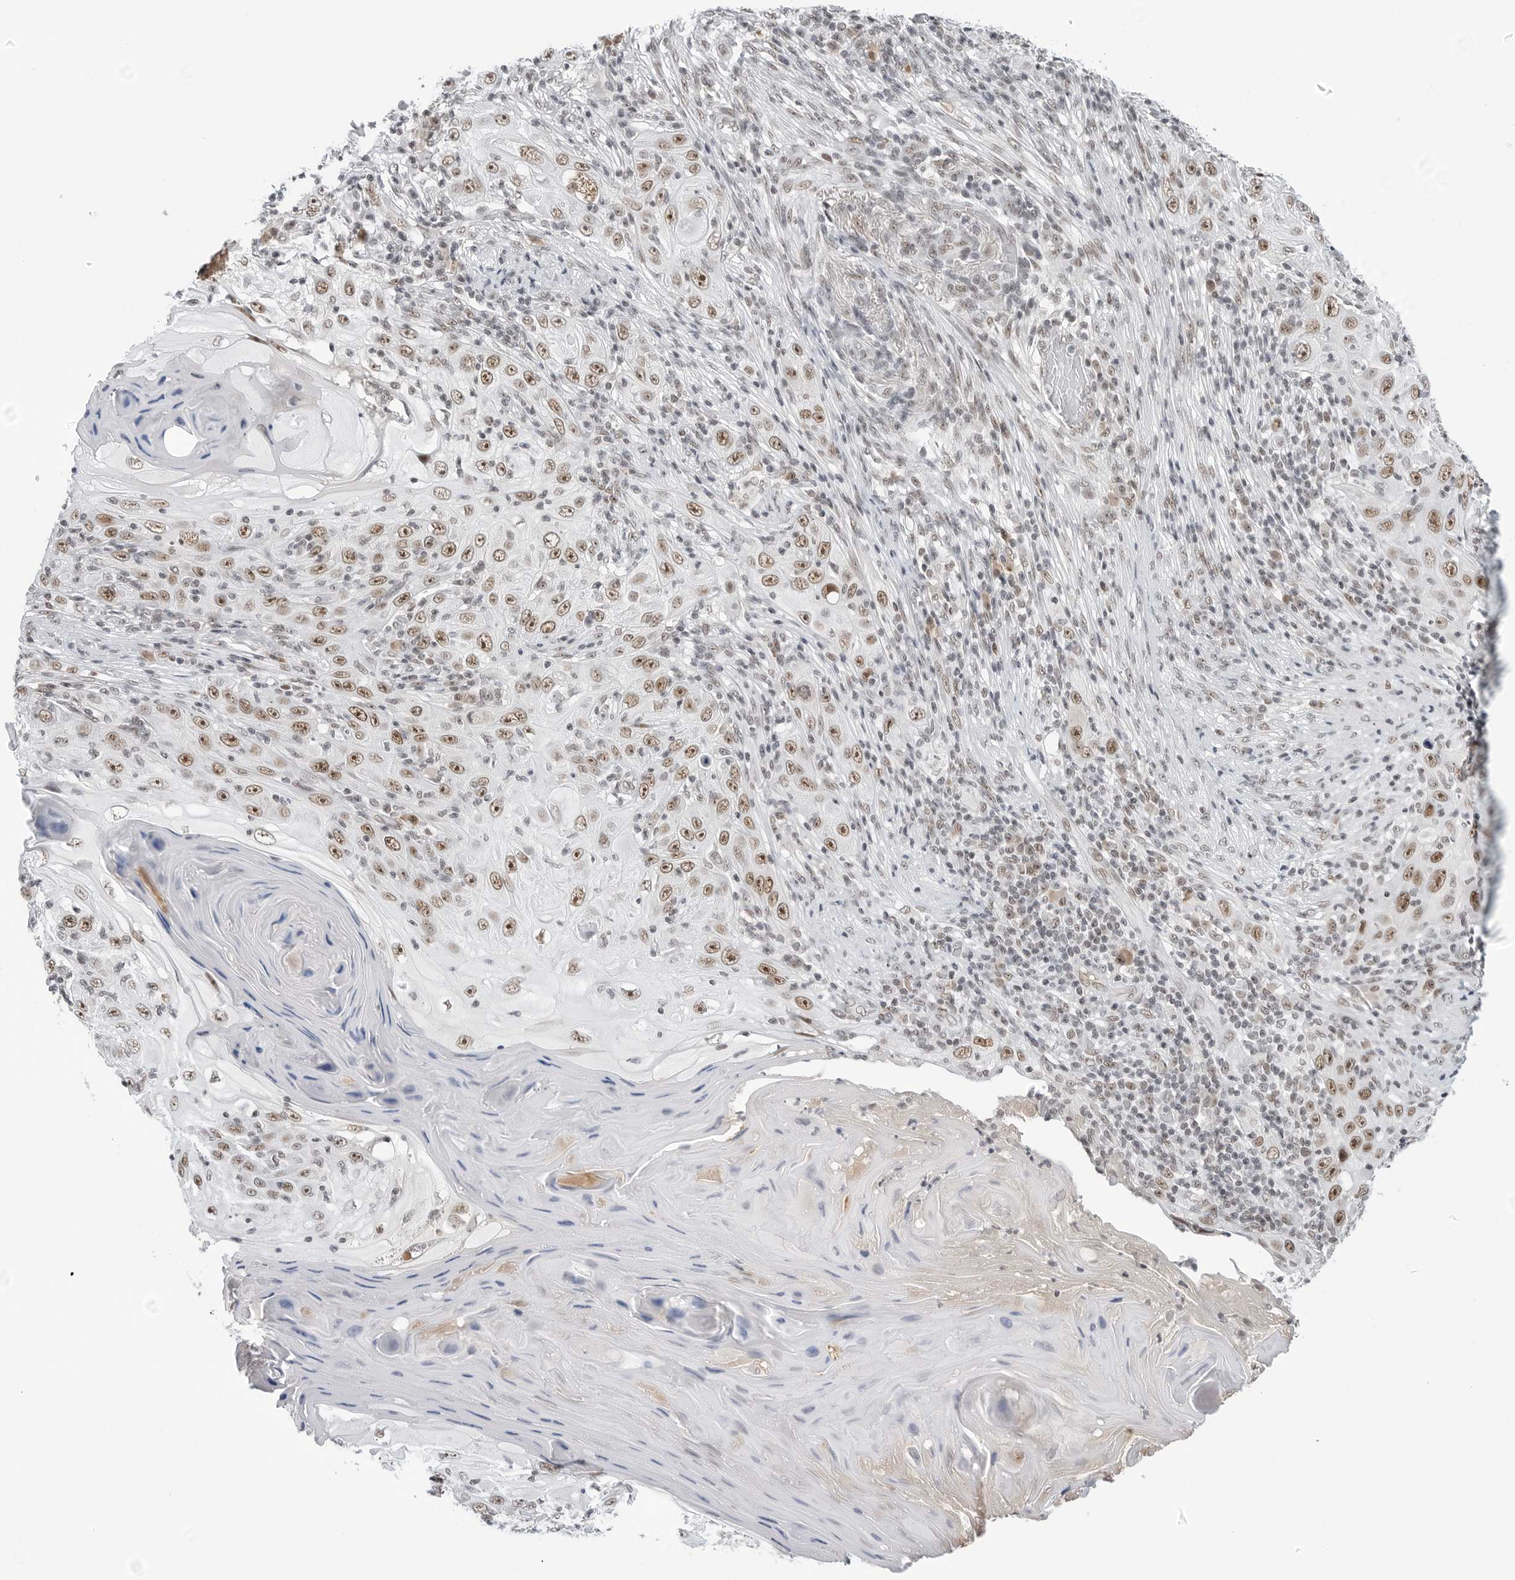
{"staining": {"intensity": "moderate", "quantity": ">75%", "location": "nuclear"}, "tissue": "skin cancer", "cell_type": "Tumor cells", "image_type": "cancer", "snomed": [{"axis": "morphology", "description": "Squamous cell carcinoma, NOS"}, {"axis": "topography", "description": "Skin"}], "caption": "IHC histopathology image of neoplastic tissue: human skin cancer (squamous cell carcinoma) stained using immunohistochemistry (IHC) demonstrates medium levels of moderate protein expression localized specifically in the nuclear of tumor cells, appearing as a nuclear brown color.", "gene": "WRAP53", "patient": {"sex": "female", "age": 88}}